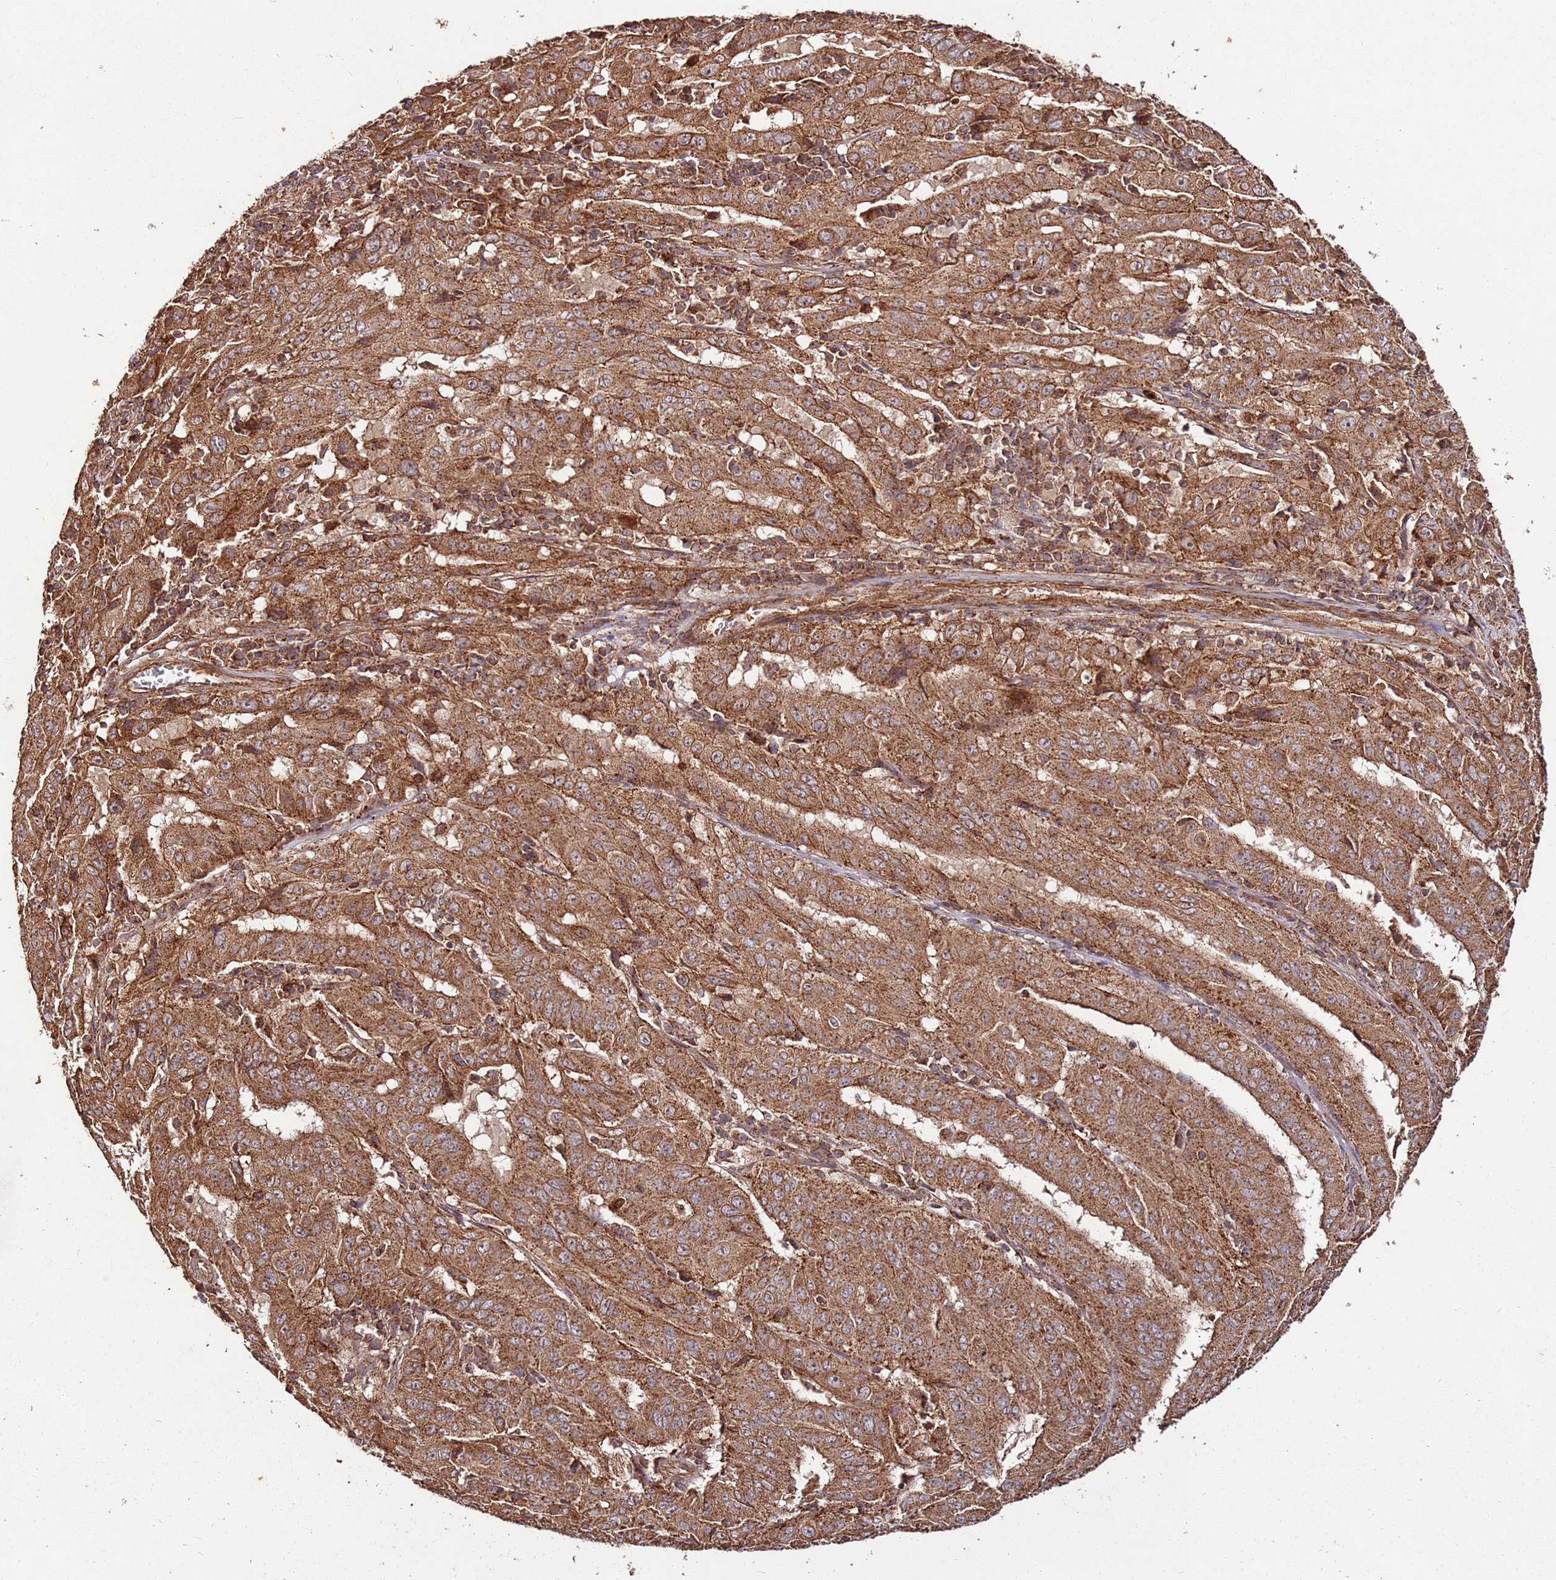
{"staining": {"intensity": "strong", "quantity": ">75%", "location": "cytoplasmic/membranous"}, "tissue": "pancreatic cancer", "cell_type": "Tumor cells", "image_type": "cancer", "snomed": [{"axis": "morphology", "description": "Adenocarcinoma, NOS"}, {"axis": "topography", "description": "Pancreas"}], "caption": "Adenocarcinoma (pancreatic) stained with a brown dye demonstrates strong cytoplasmic/membranous positive expression in about >75% of tumor cells.", "gene": "FAM186A", "patient": {"sex": "male", "age": 63}}